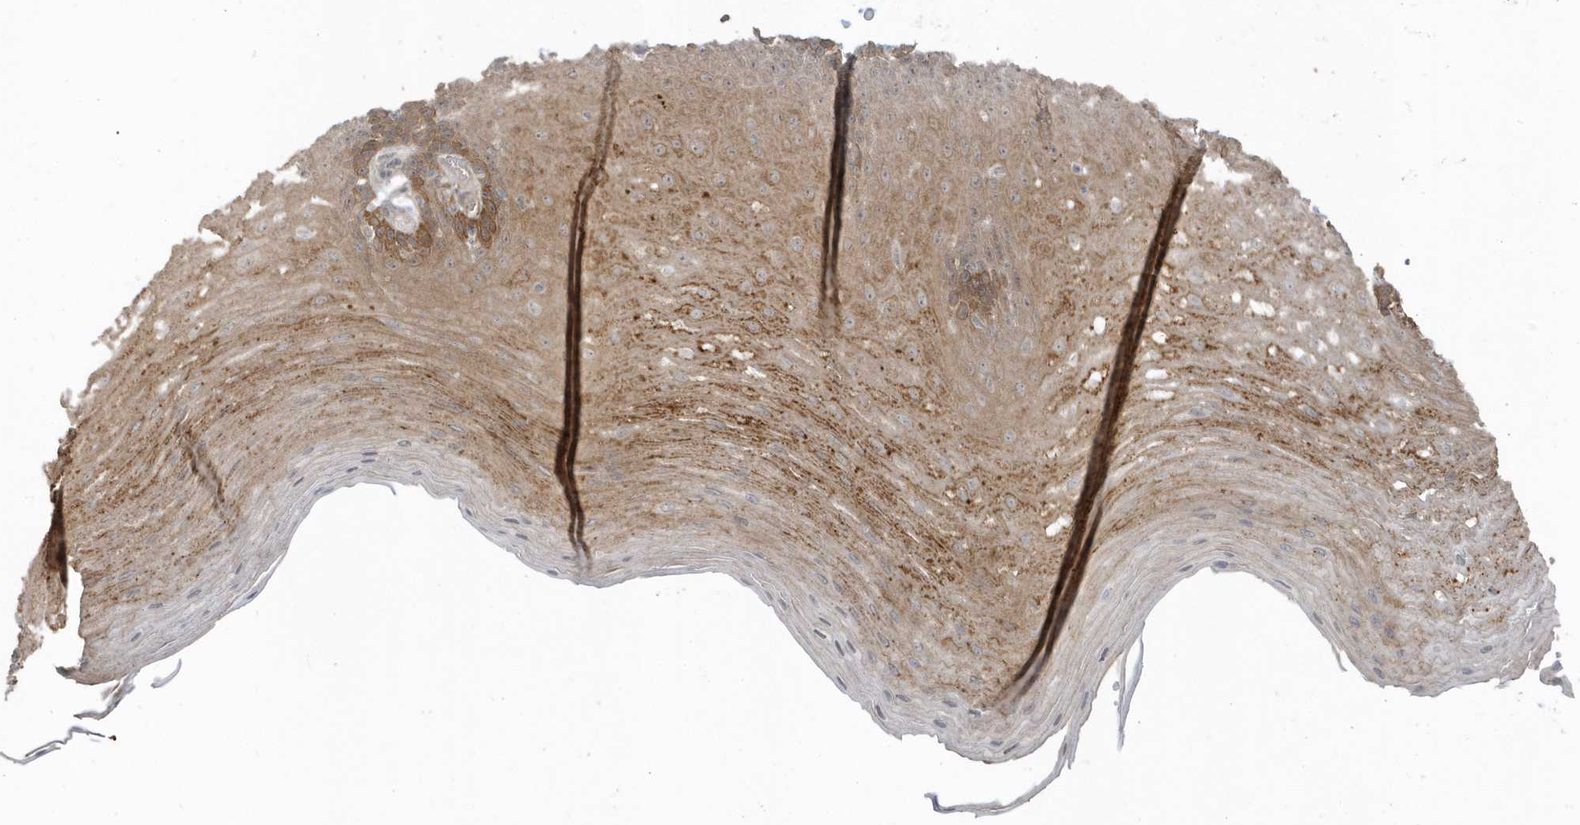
{"staining": {"intensity": "moderate", "quantity": ">75%", "location": "cytoplasmic/membranous"}, "tissue": "esophagus", "cell_type": "Squamous epithelial cells", "image_type": "normal", "snomed": [{"axis": "morphology", "description": "Normal tissue, NOS"}, {"axis": "topography", "description": "Esophagus"}], "caption": "A histopathology image showing moderate cytoplasmic/membranous staining in approximately >75% of squamous epithelial cells in normal esophagus, as visualized by brown immunohistochemical staining.", "gene": "PARD3B", "patient": {"sex": "male", "age": 62}}